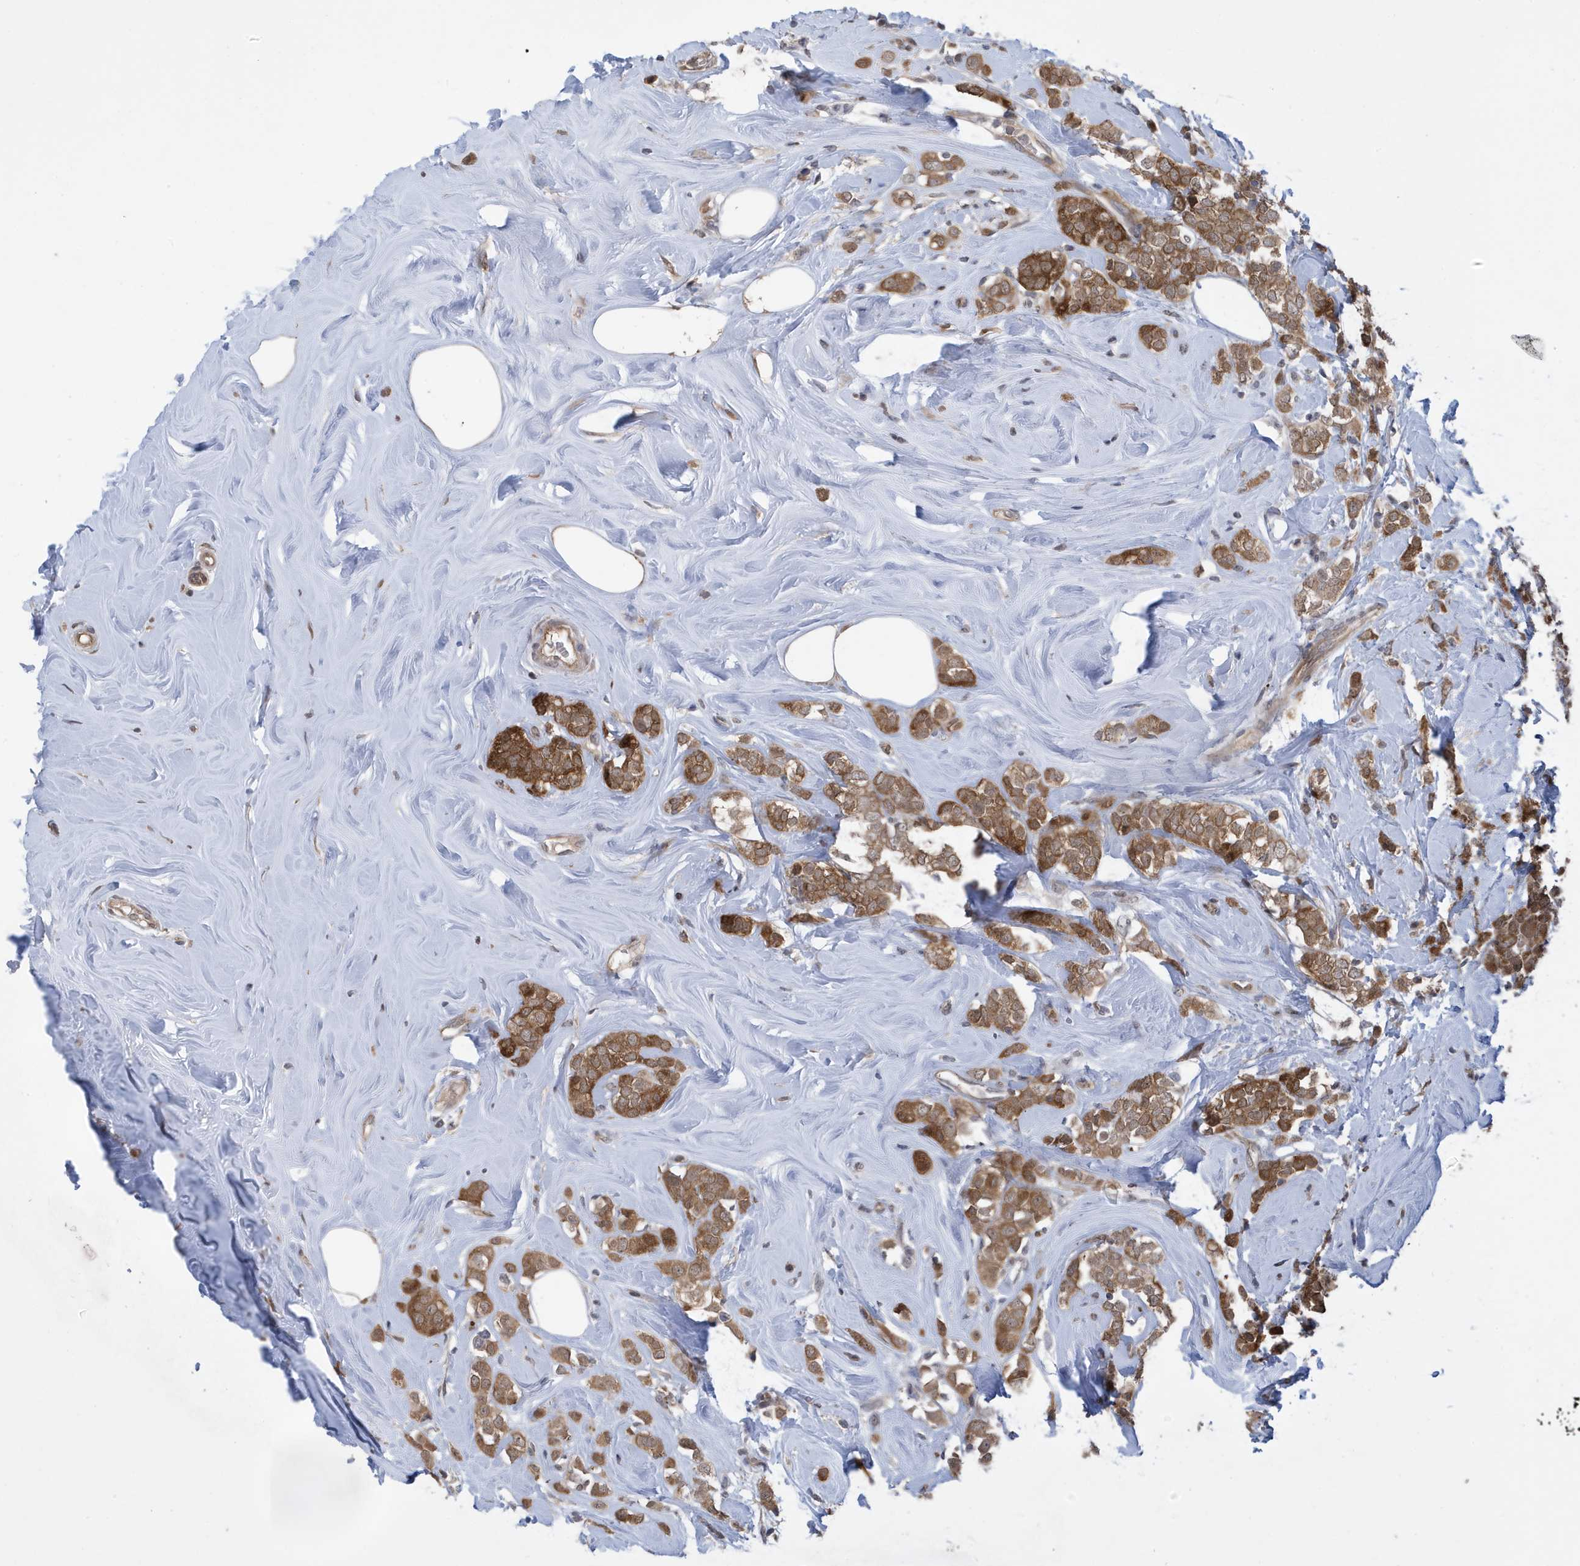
{"staining": {"intensity": "moderate", "quantity": ">75%", "location": "cytoplasmic/membranous"}, "tissue": "breast cancer", "cell_type": "Tumor cells", "image_type": "cancer", "snomed": [{"axis": "morphology", "description": "Lobular carcinoma"}, {"axis": "topography", "description": "Breast"}], "caption": "Moderate cytoplasmic/membranous expression is present in about >75% of tumor cells in breast lobular carcinoma.", "gene": "UBQLN1", "patient": {"sex": "female", "age": 47}}